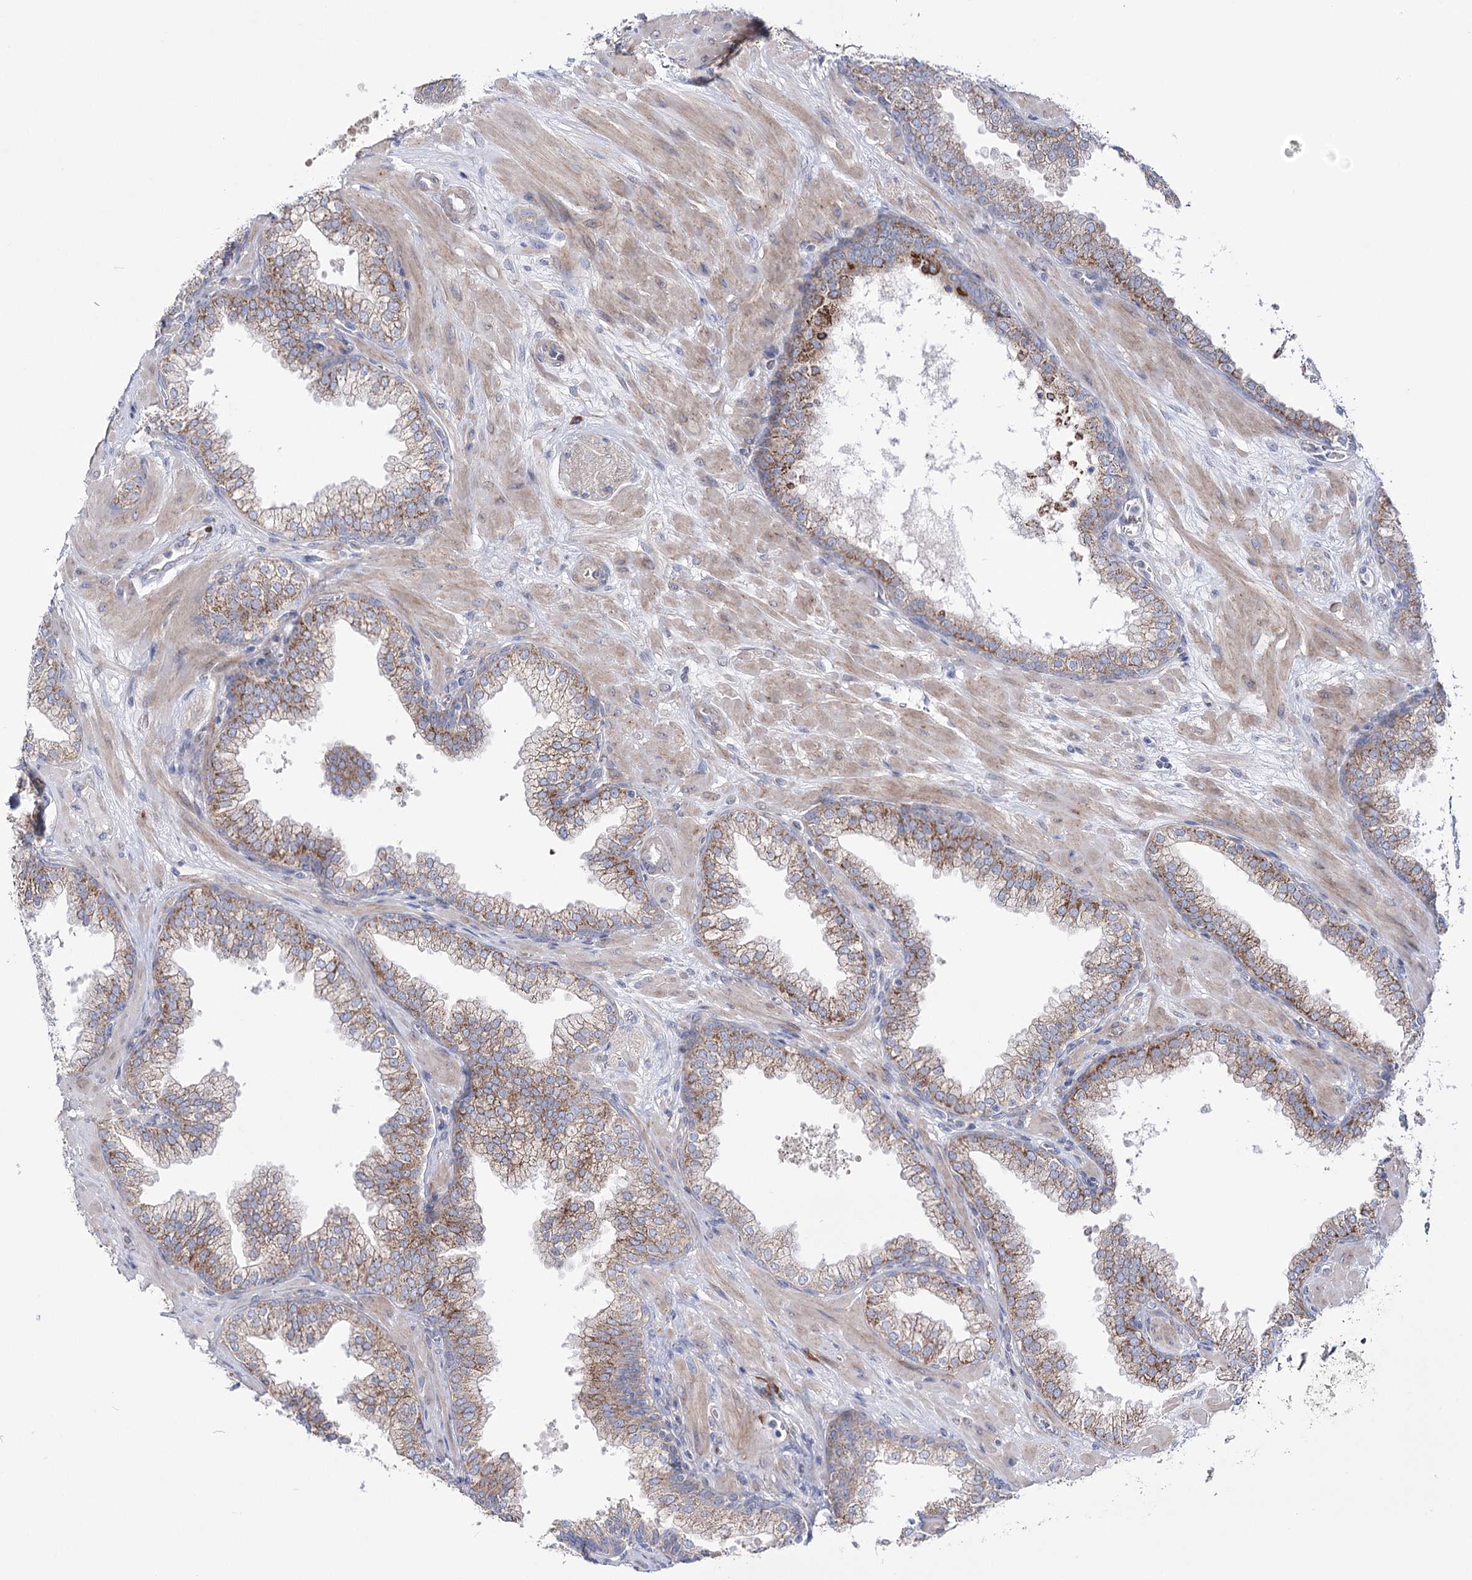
{"staining": {"intensity": "moderate", "quantity": ">75%", "location": "cytoplasmic/membranous"}, "tissue": "prostate", "cell_type": "Glandular cells", "image_type": "normal", "snomed": [{"axis": "morphology", "description": "Normal tissue, NOS"}, {"axis": "topography", "description": "Prostate"}], "caption": "This histopathology image reveals unremarkable prostate stained with immunohistochemistry to label a protein in brown. The cytoplasmic/membranous of glandular cells show moderate positivity for the protein. Nuclei are counter-stained blue.", "gene": "METTL5", "patient": {"sex": "male", "age": 60}}